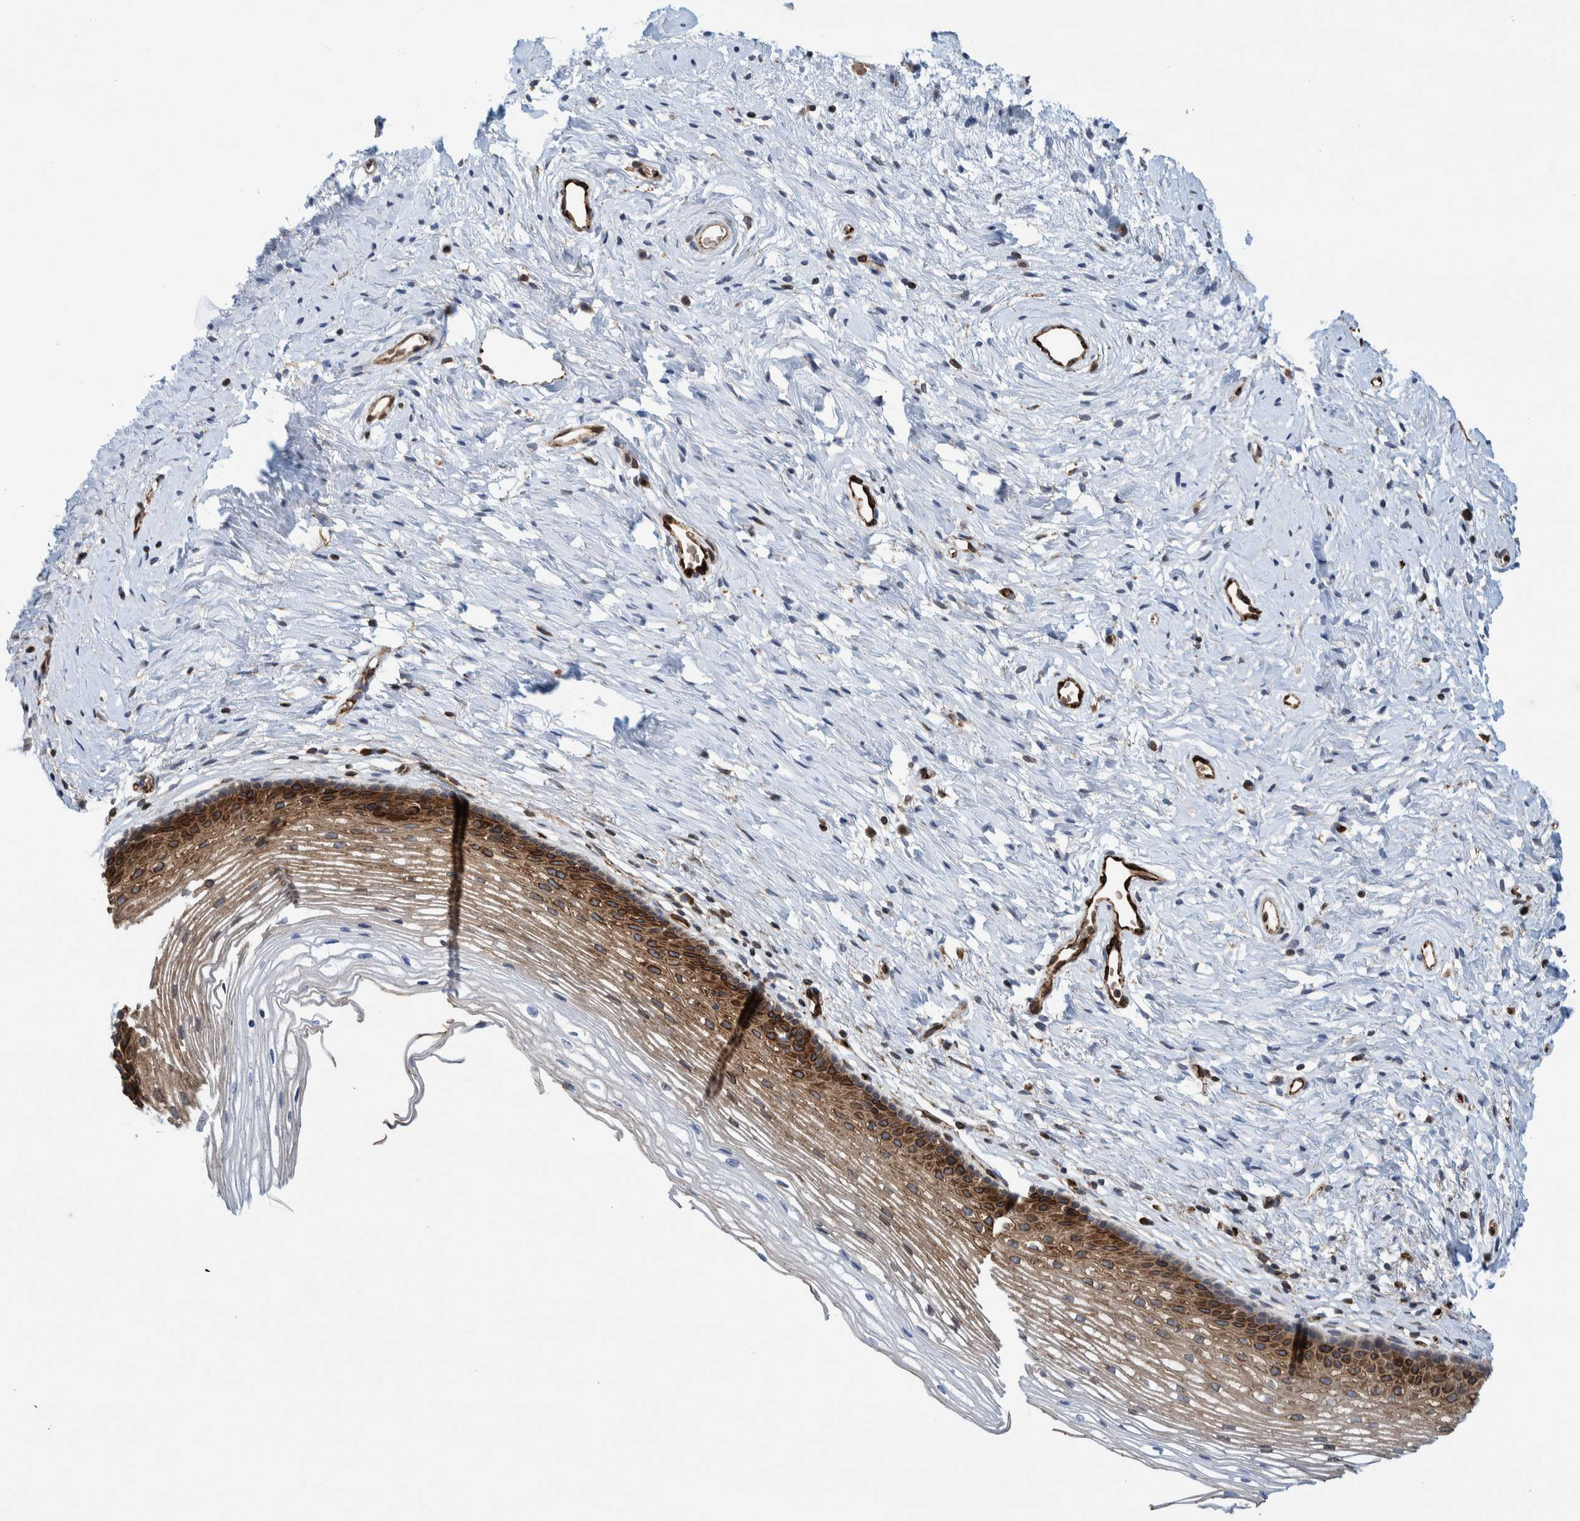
{"staining": {"intensity": "moderate", "quantity": ">75%", "location": "cytoplasmic/membranous"}, "tissue": "cervix", "cell_type": "Glandular cells", "image_type": "normal", "snomed": [{"axis": "morphology", "description": "Normal tissue, NOS"}, {"axis": "topography", "description": "Cervix"}], "caption": "Brown immunohistochemical staining in benign cervix shows moderate cytoplasmic/membranous staining in about >75% of glandular cells. The staining was performed using DAB (3,3'-diaminobenzidine), with brown indicating positive protein expression. Nuclei are stained blue with hematoxylin.", "gene": "THEM6", "patient": {"sex": "female", "age": 77}}